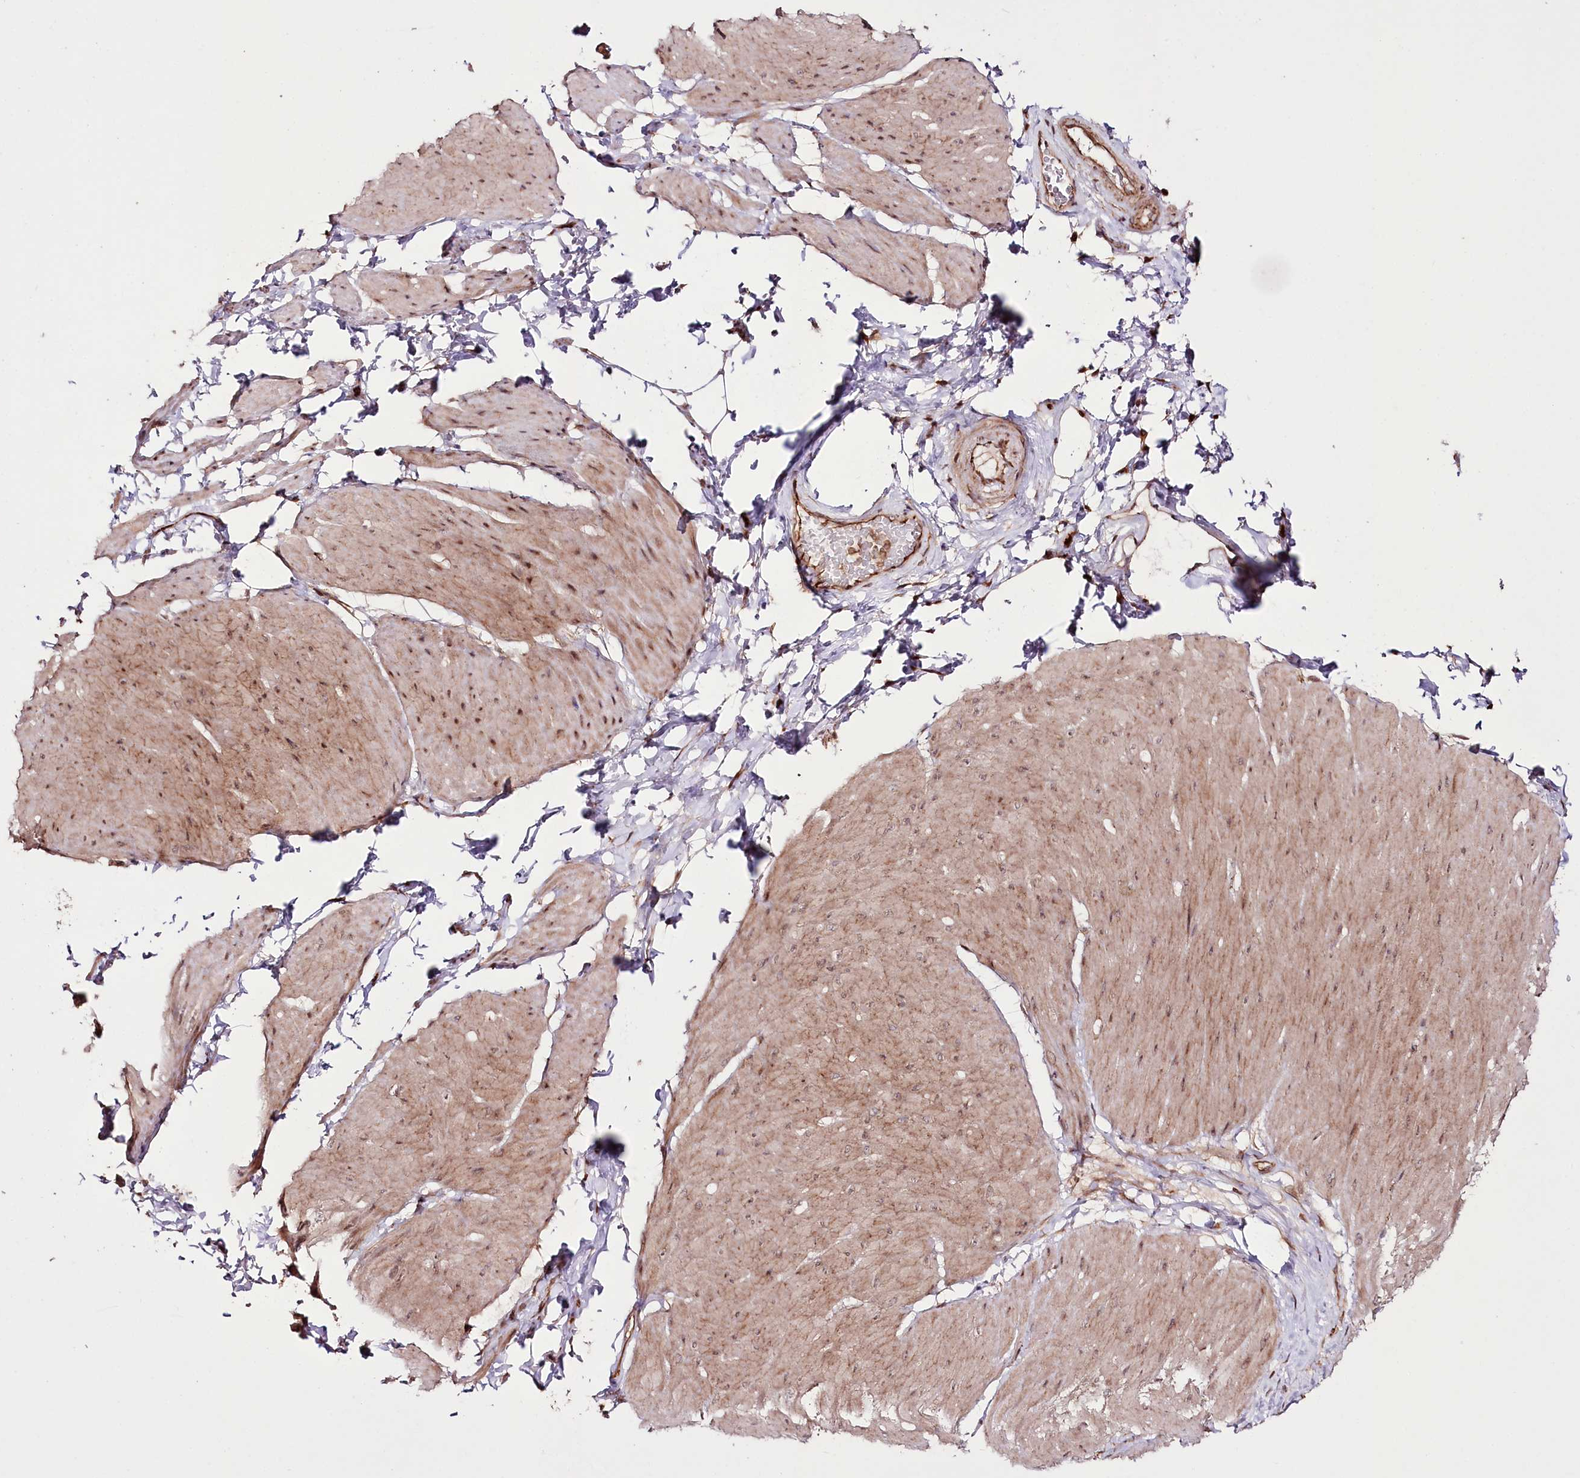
{"staining": {"intensity": "moderate", "quantity": ">75%", "location": "cytoplasmic/membranous,nuclear"}, "tissue": "smooth muscle", "cell_type": "Smooth muscle cells", "image_type": "normal", "snomed": [{"axis": "morphology", "description": "Urothelial carcinoma, High grade"}, {"axis": "topography", "description": "Urinary bladder"}], "caption": "Immunohistochemistry photomicrograph of normal smooth muscle: human smooth muscle stained using IHC displays medium levels of moderate protein expression localized specifically in the cytoplasmic/membranous,nuclear of smooth muscle cells, appearing as a cytoplasmic/membranous,nuclear brown color.", "gene": "DHX29", "patient": {"sex": "male", "age": 46}}